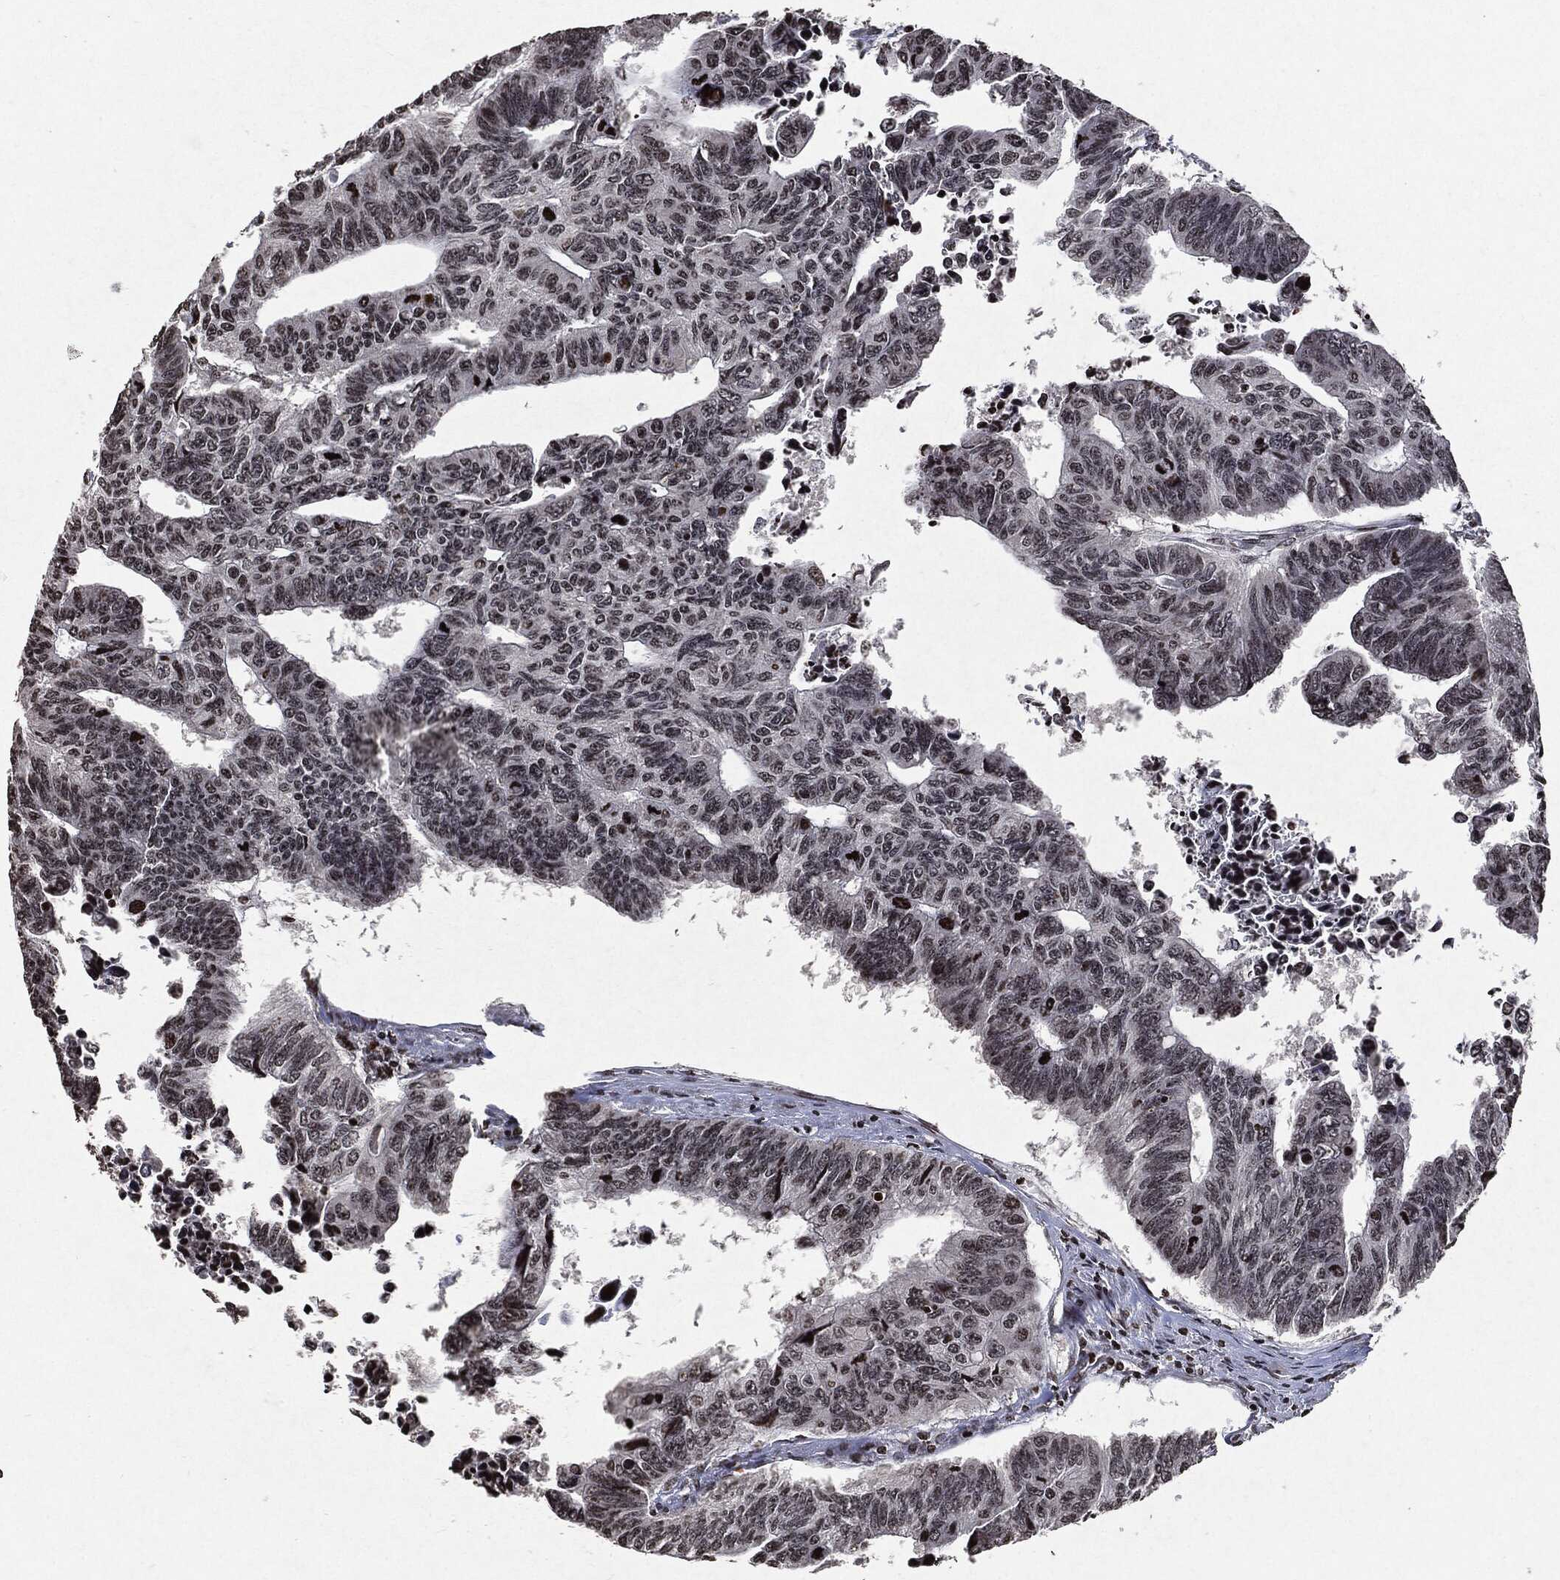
{"staining": {"intensity": "strong", "quantity": "<25%", "location": "nuclear"}, "tissue": "colorectal cancer", "cell_type": "Tumor cells", "image_type": "cancer", "snomed": [{"axis": "morphology", "description": "Adenocarcinoma, NOS"}, {"axis": "topography", "description": "Rectum"}], "caption": "Immunohistochemistry (DAB) staining of human colorectal cancer reveals strong nuclear protein expression in about <25% of tumor cells.", "gene": "JUN", "patient": {"sex": "female", "age": 85}}